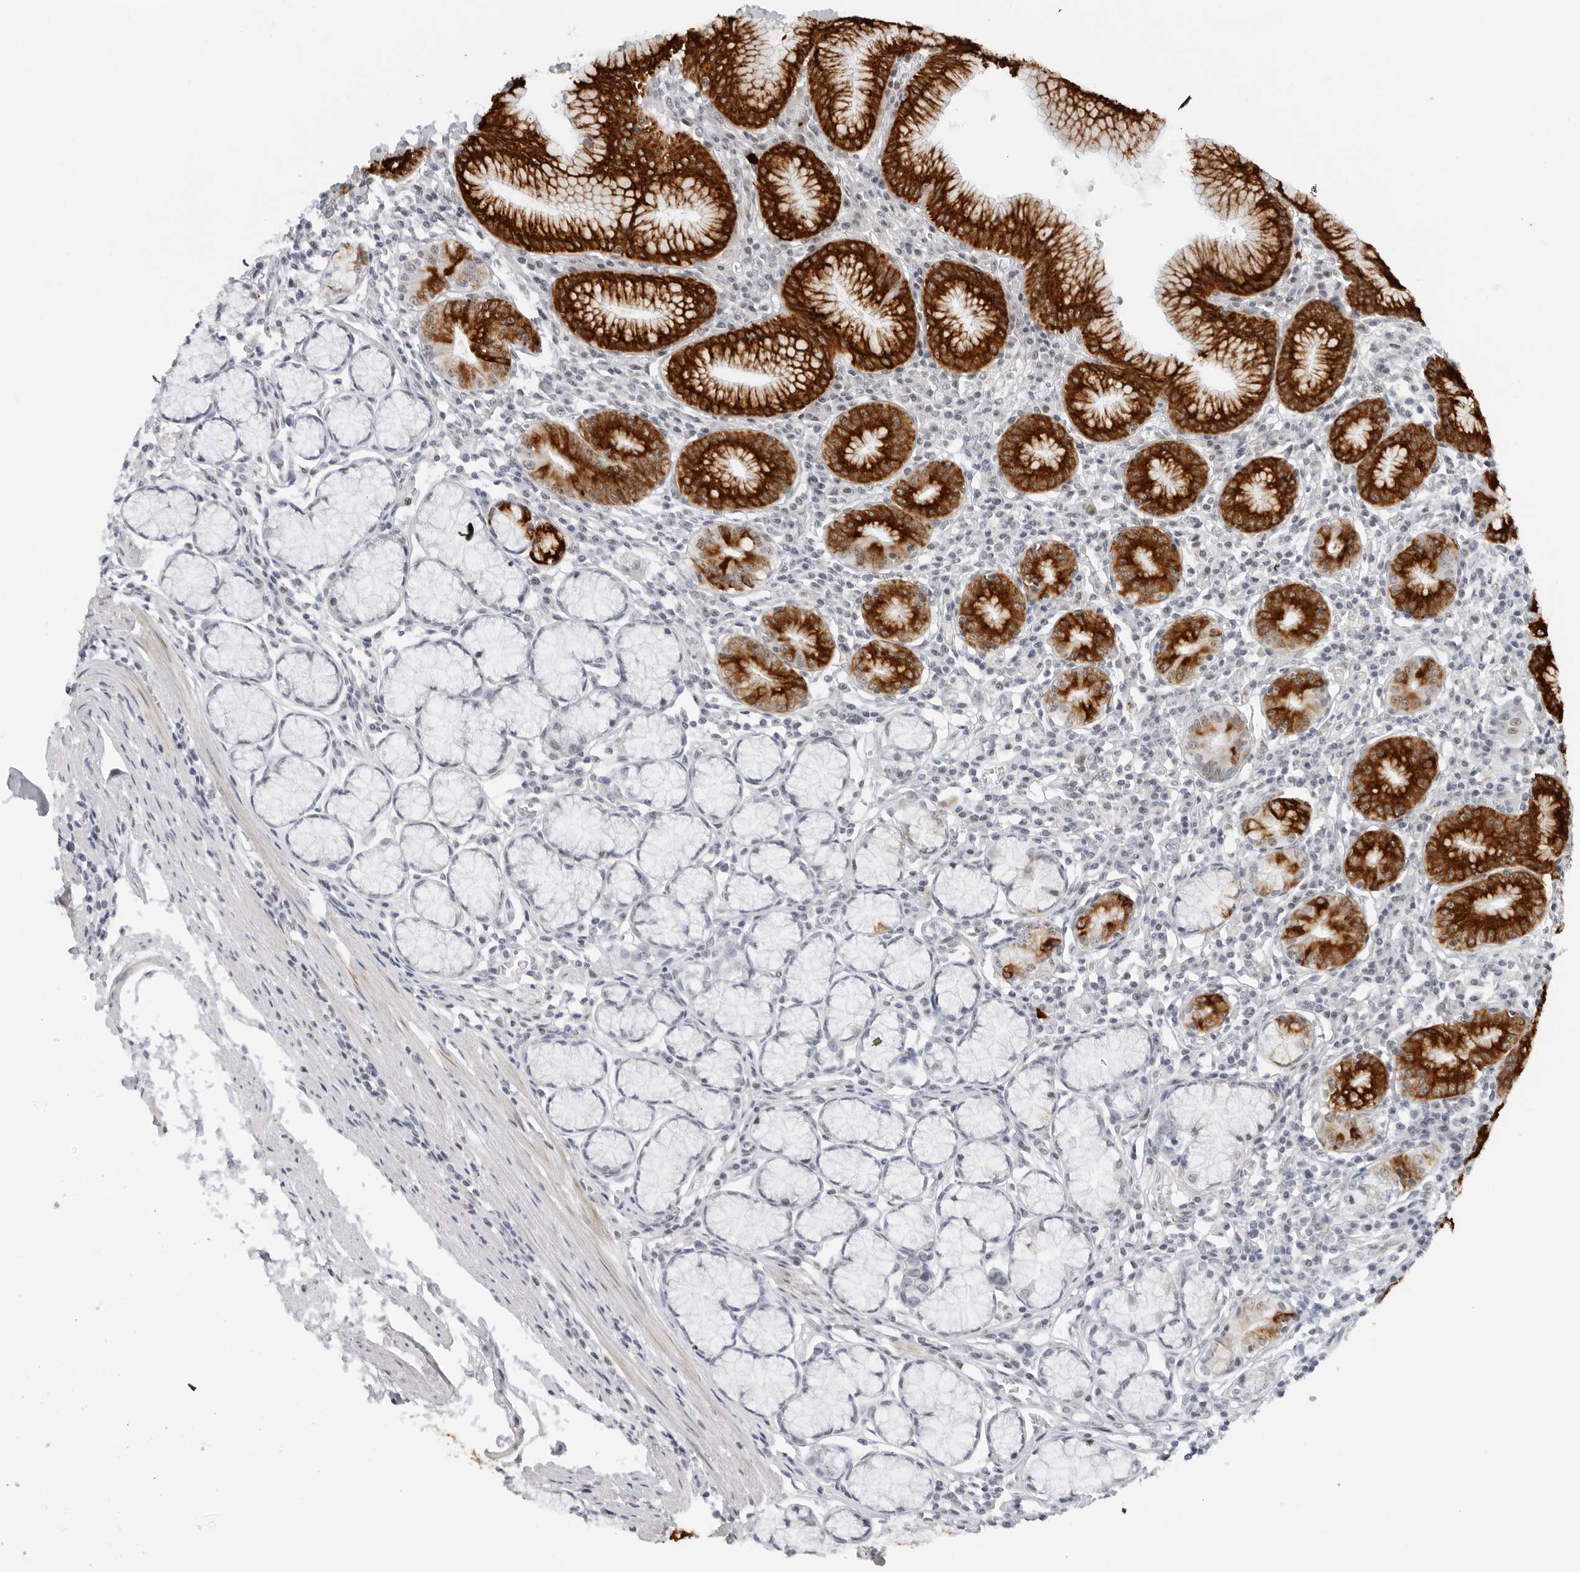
{"staining": {"intensity": "strong", "quantity": "25%-75%", "location": "cytoplasmic/membranous"}, "tissue": "stomach", "cell_type": "Glandular cells", "image_type": "normal", "snomed": [{"axis": "morphology", "description": "Normal tissue, NOS"}, {"axis": "topography", "description": "Stomach"}], "caption": "IHC of benign human stomach demonstrates high levels of strong cytoplasmic/membranous staining in approximately 25%-75% of glandular cells.", "gene": "FOXK2", "patient": {"sex": "male", "age": 55}}